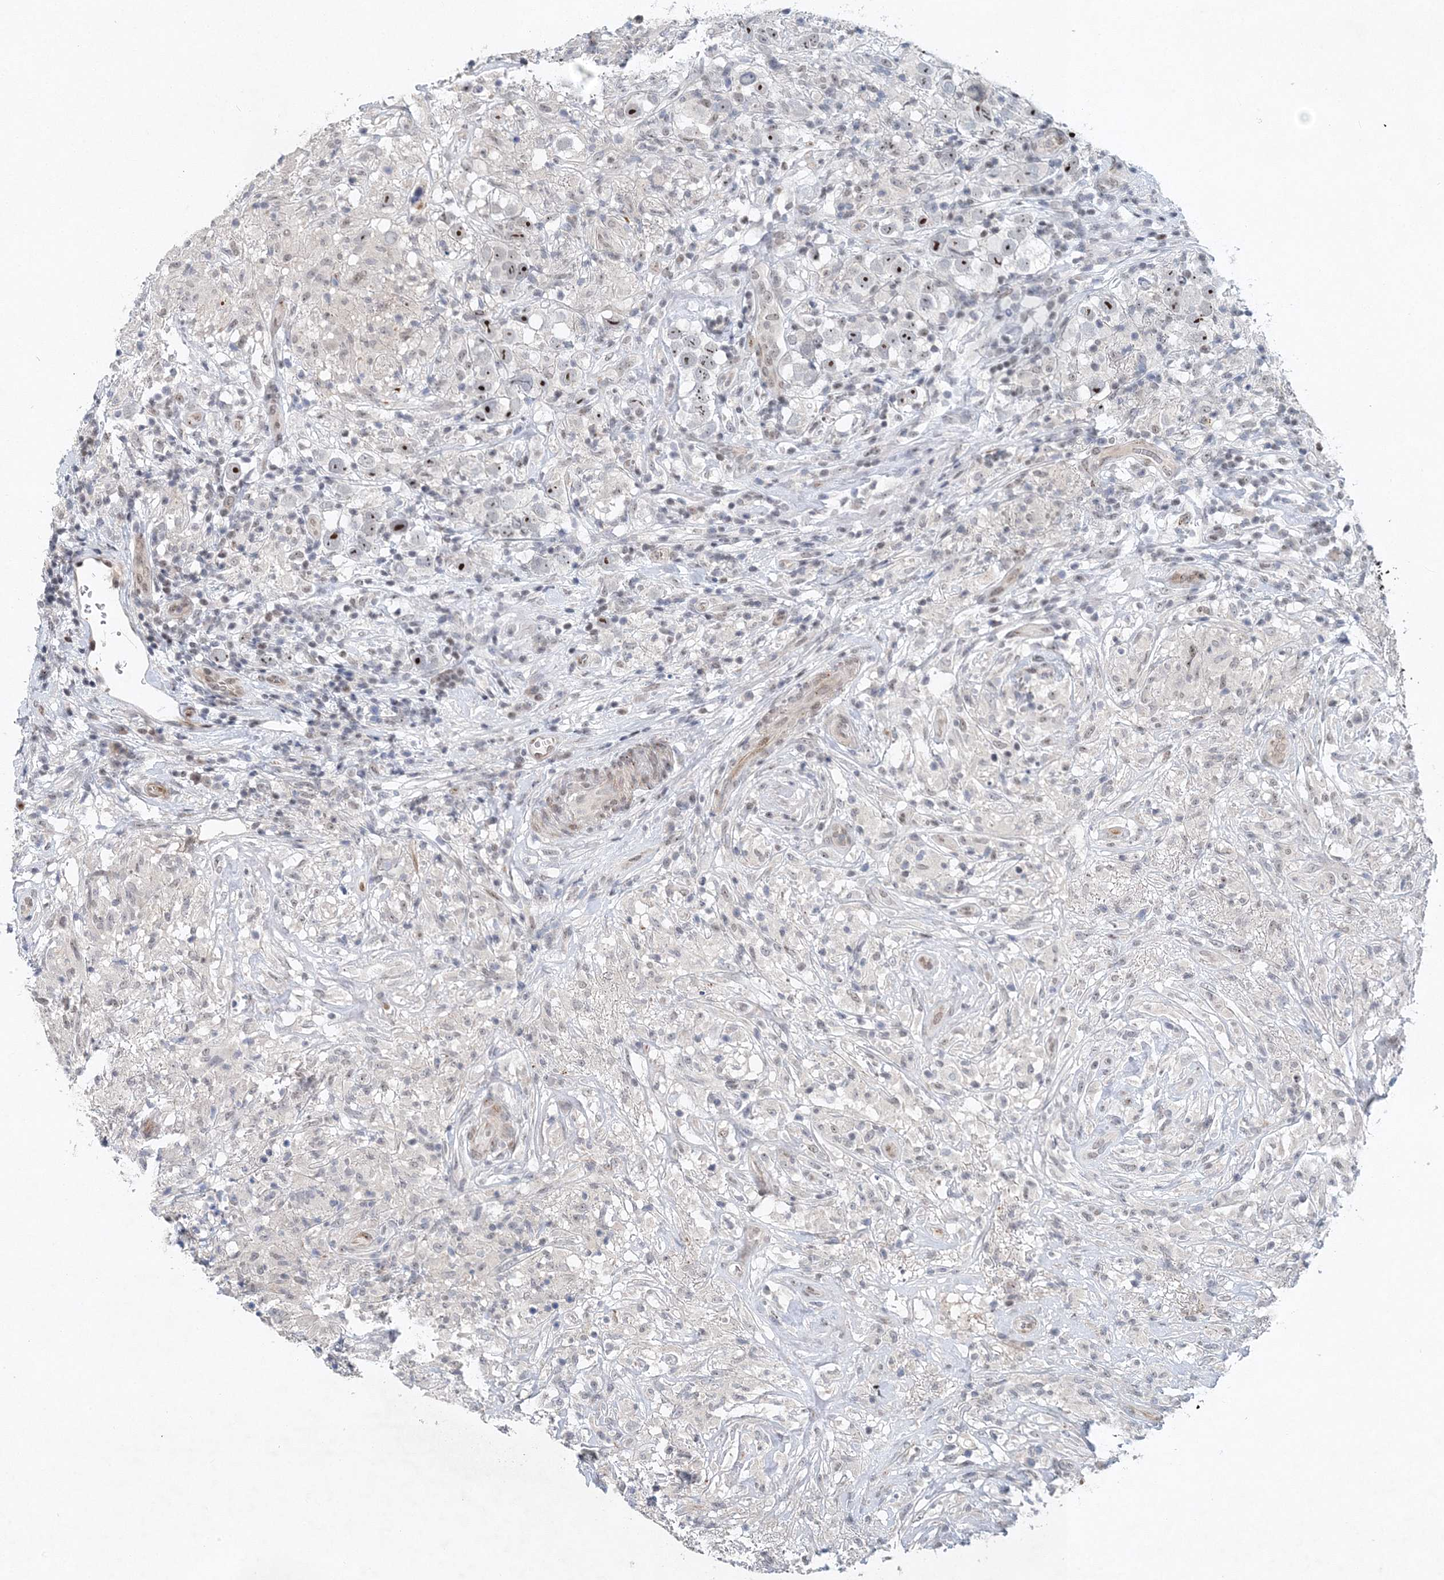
{"staining": {"intensity": "strong", "quantity": "25%-75%", "location": "nuclear"}, "tissue": "testis cancer", "cell_type": "Tumor cells", "image_type": "cancer", "snomed": [{"axis": "morphology", "description": "Seminoma, NOS"}, {"axis": "topography", "description": "Testis"}], "caption": "This histopathology image displays immunohistochemistry staining of human testis seminoma, with high strong nuclear expression in approximately 25%-75% of tumor cells.", "gene": "UIMC1", "patient": {"sex": "male", "age": 49}}